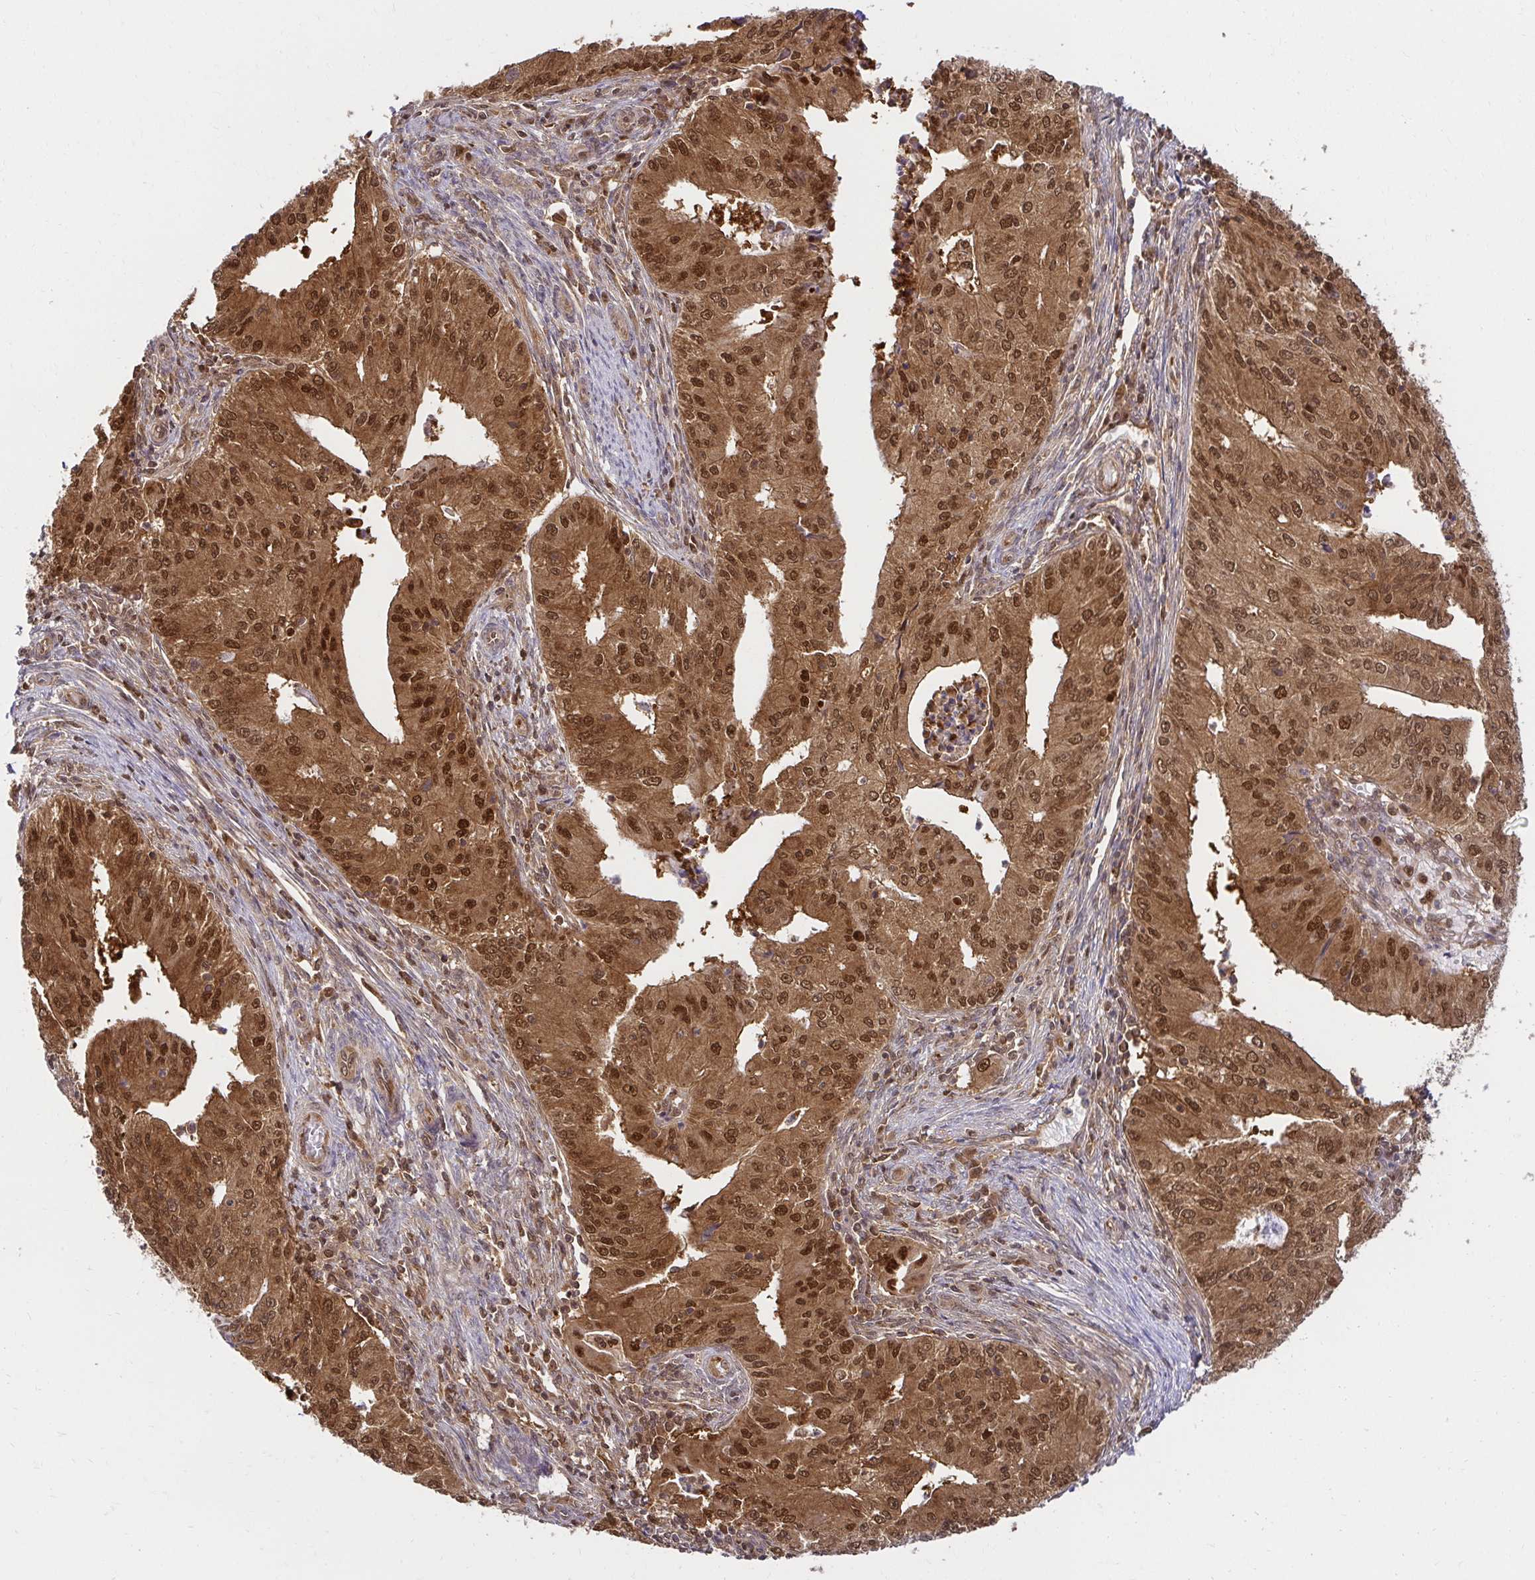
{"staining": {"intensity": "strong", "quantity": ">75%", "location": "cytoplasmic/membranous,nuclear"}, "tissue": "endometrial cancer", "cell_type": "Tumor cells", "image_type": "cancer", "snomed": [{"axis": "morphology", "description": "Adenocarcinoma, NOS"}, {"axis": "topography", "description": "Endometrium"}], "caption": "Endometrial cancer (adenocarcinoma) stained with a protein marker displays strong staining in tumor cells.", "gene": "PSMA4", "patient": {"sex": "female", "age": 50}}